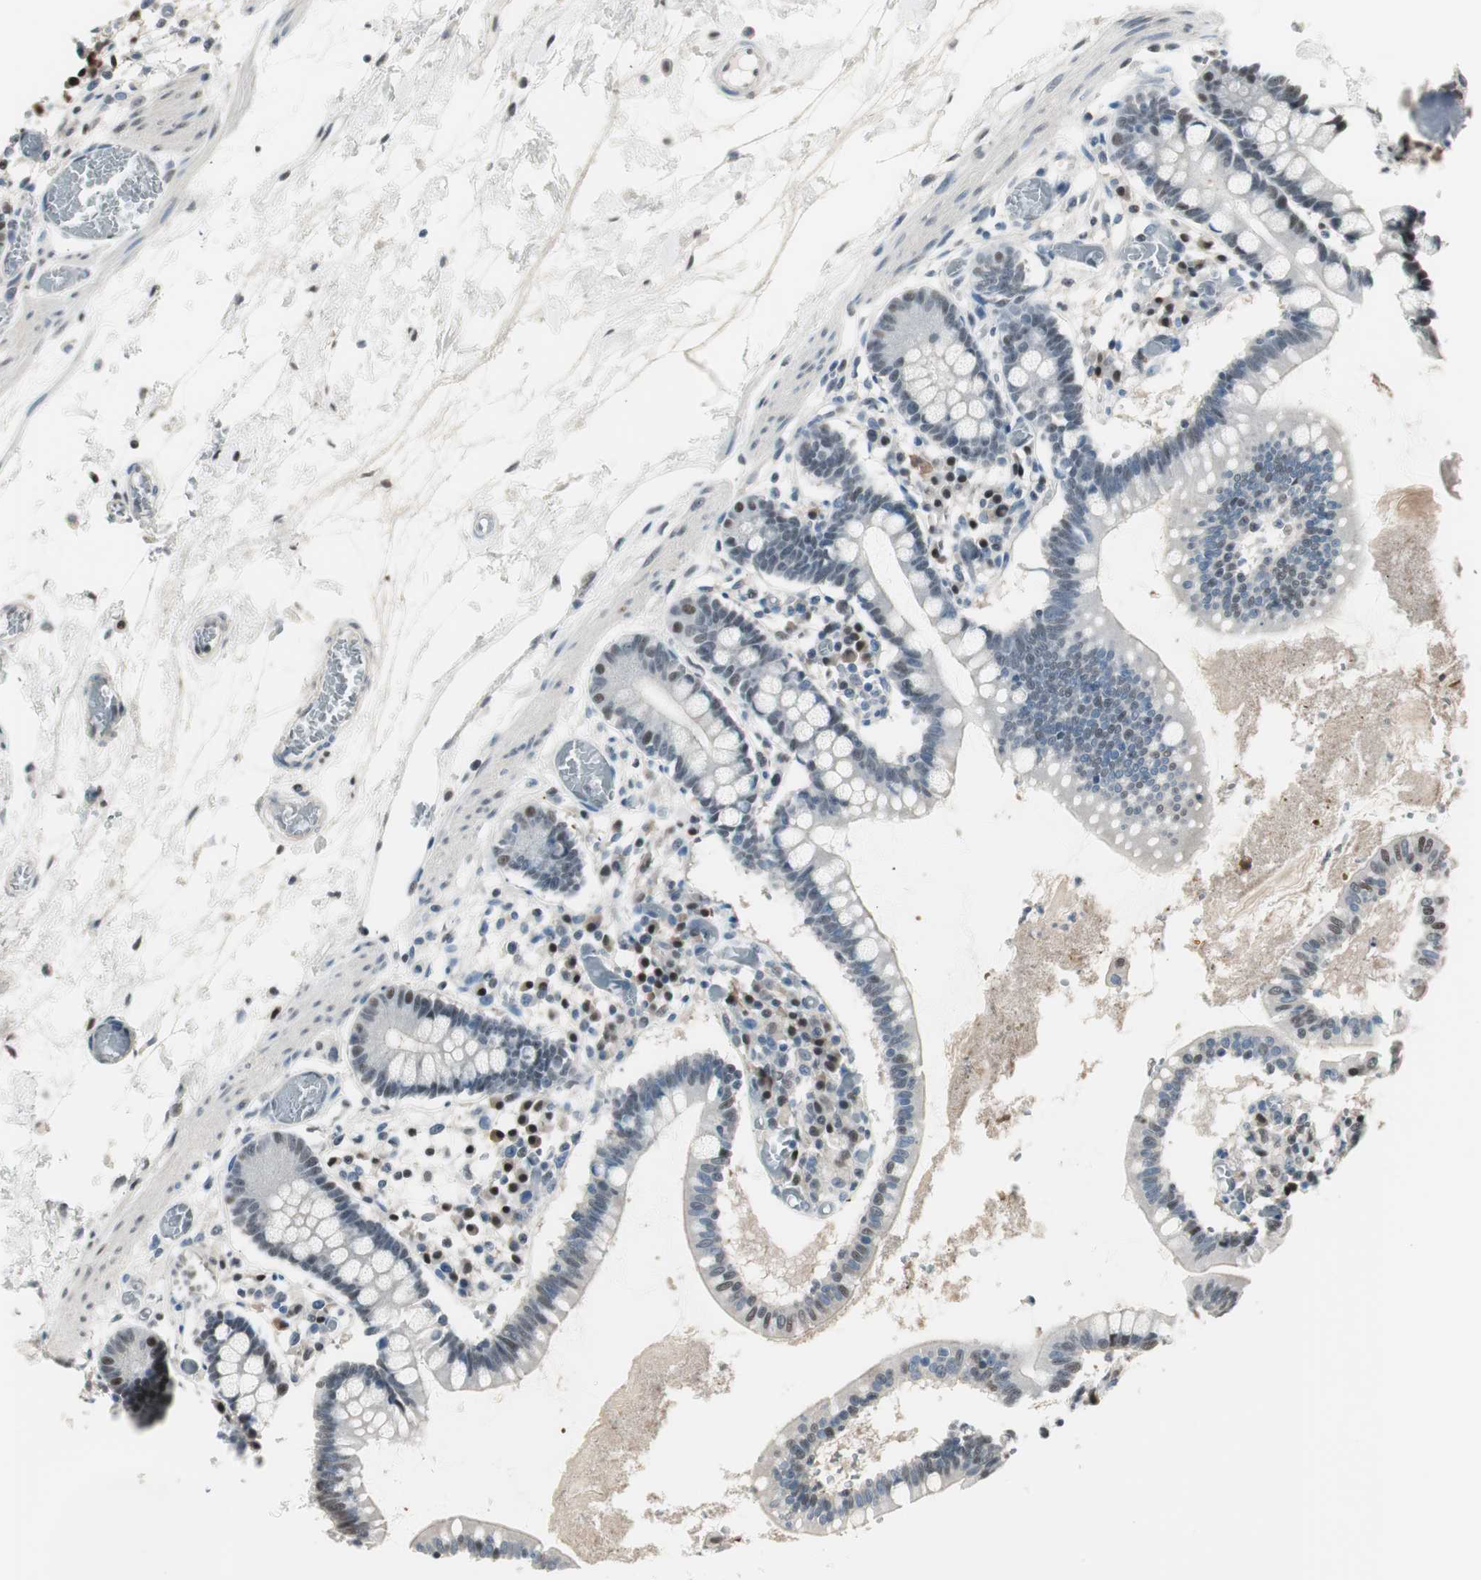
{"staining": {"intensity": "weak", "quantity": "<25%", "location": "nuclear"}, "tissue": "small intestine", "cell_type": "Glandular cells", "image_type": "normal", "snomed": [{"axis": "morphology", "description": "Normal tissue, NOS"}, {"axis": "topography", "description": "Small intestine"}], "caption": "Immunohistochemical staining of unremarkable small intestine demonstrates no significant expression in glandular cells. Brightfield microscopy of immunohistochemistry (IHC) stained with DAB (brown) and hematoxylin (blue), captured at high magnification.", "gene": "LONP2", "patient": {"sex": "female", "age": 61}}